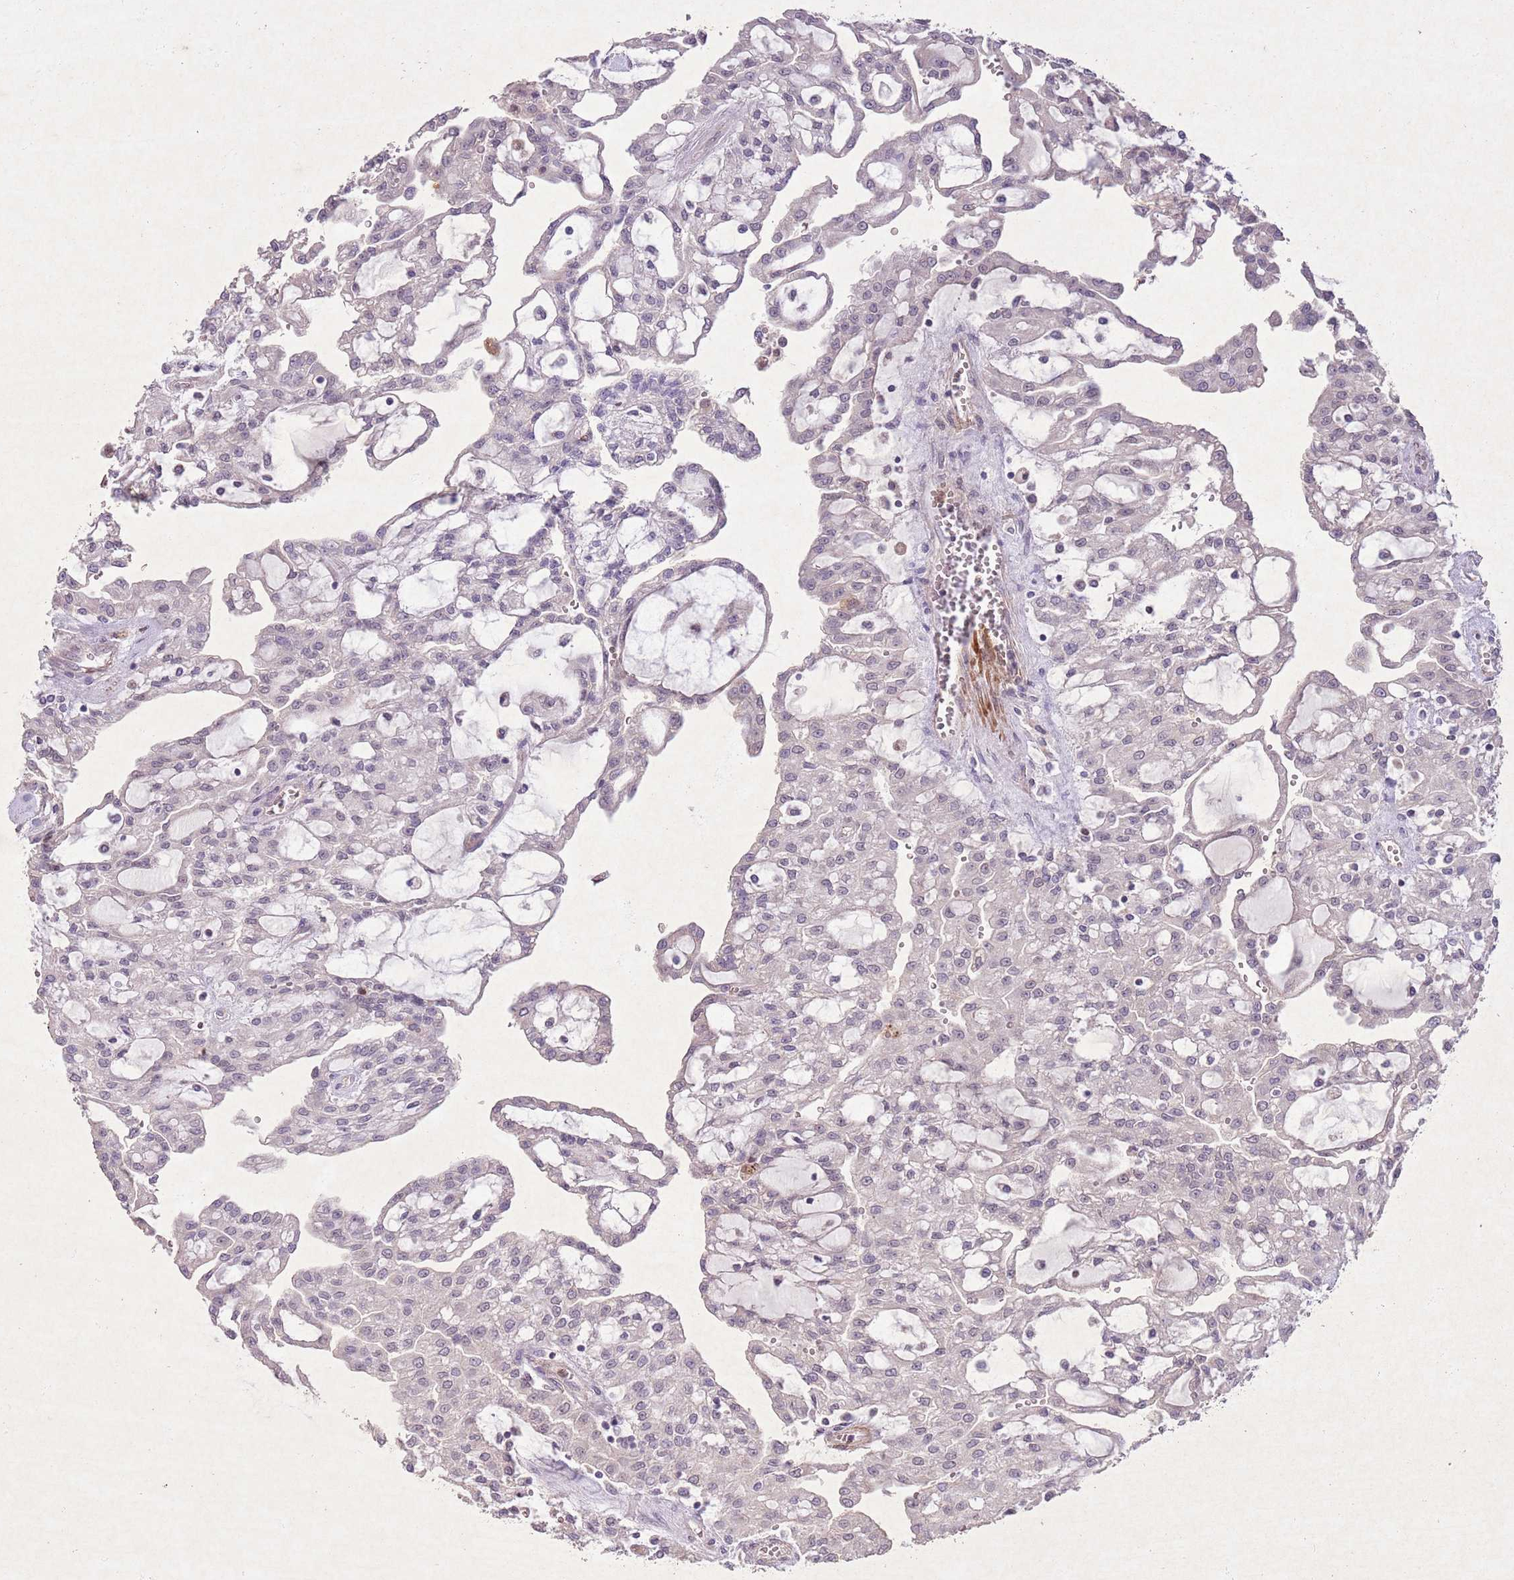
{"staining": {"intensity": "negative", "quantity": "none", "location": "none"}, "tissue": "renal cancer", "cell_type": "Tumor cells", "image_type": "cancer", "snomed": [{"axis": "morphology", "description": "Adenocarcinoma, NOS"}, {"axis": "topography", "description": "Kidney"}], "caption": "Tumor cells are negative for brown protein staining in renal adenocarcinoma. Nuclei are stained in blue.", "gene": "CCNI", "patient": {"sex": "male", "age": 63}}